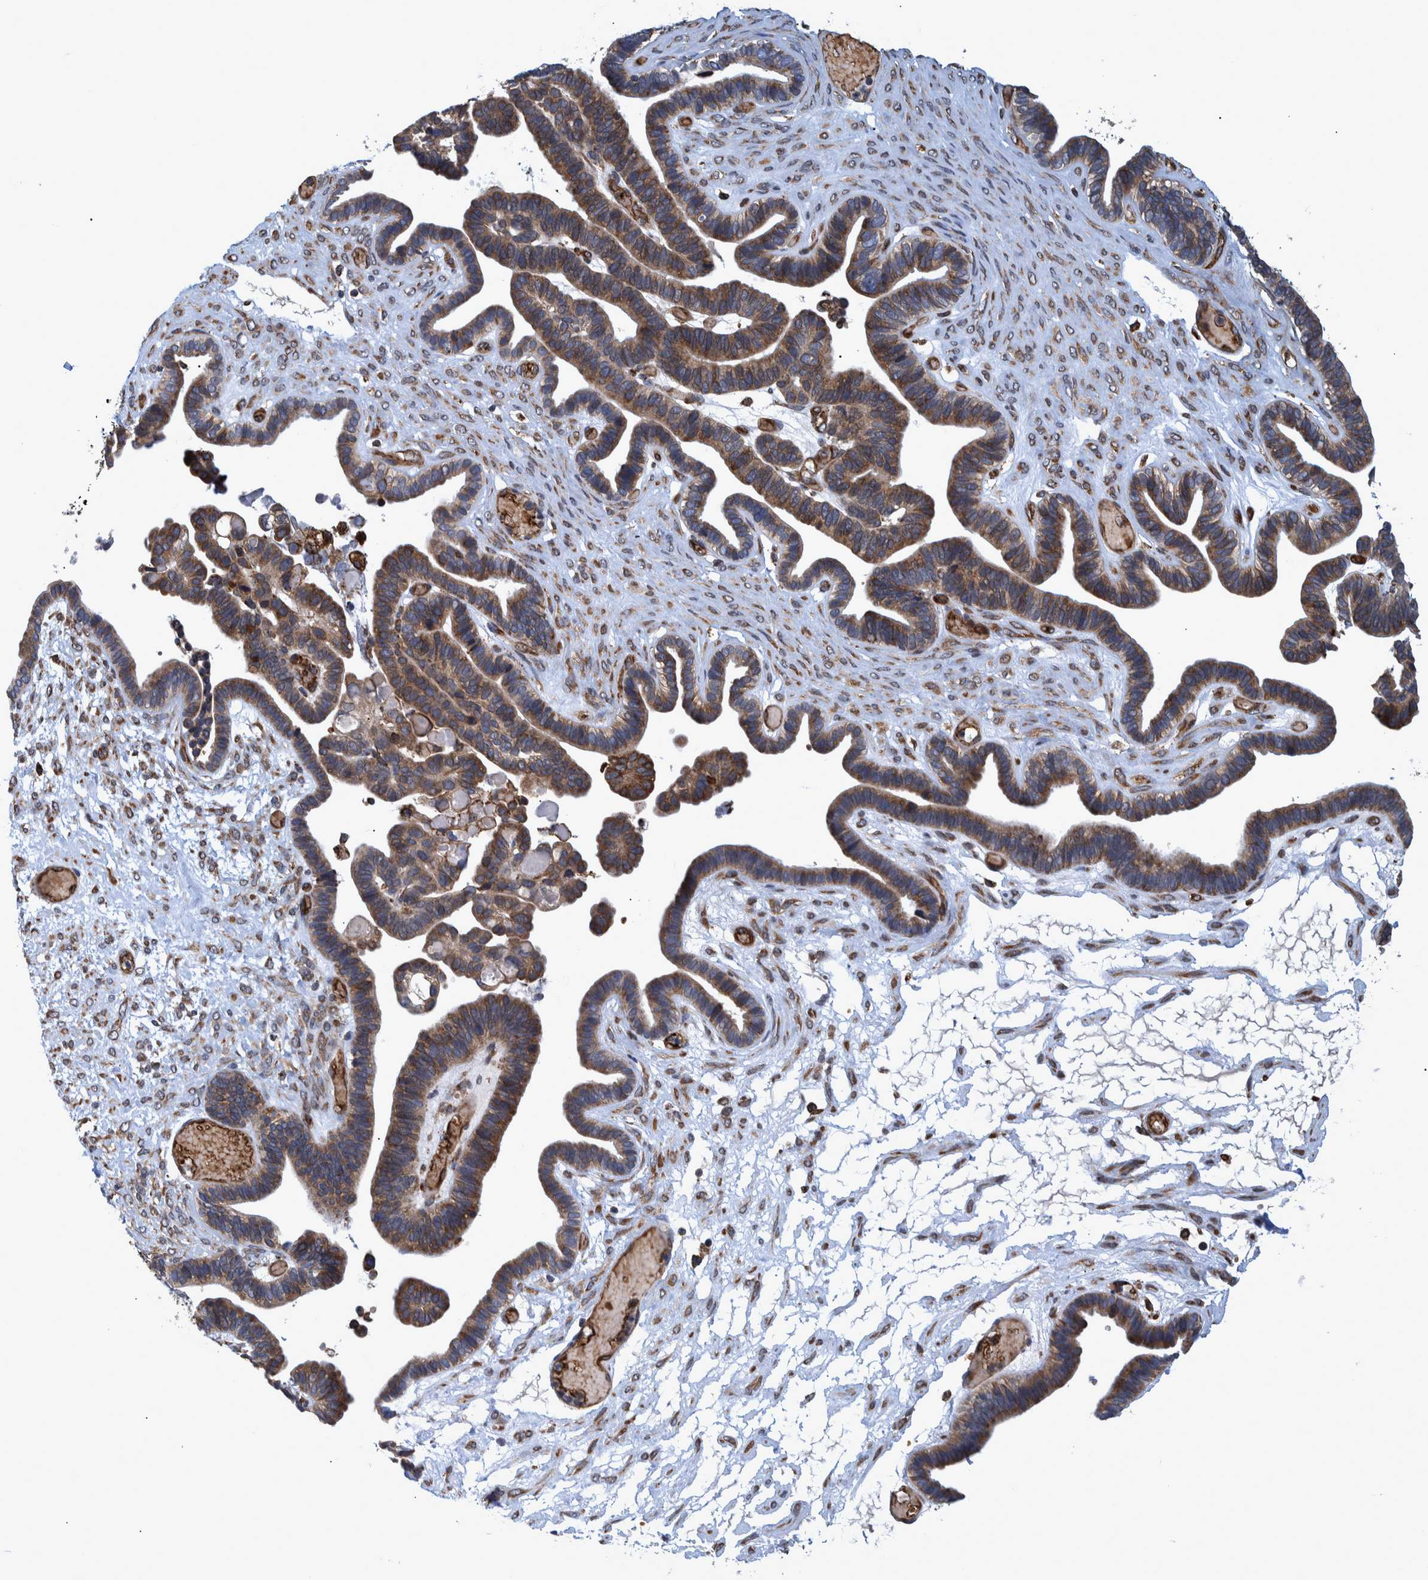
{"staining": {"intensity": "moderate", "quantity": ">75%", "location": "cytoplasmic/membranous"}, "tissue": "ovarian cancer", "cell_type": "Tumor cells", "image_type": "cancer", "snomed": [{"axis": "morphology", "description": "Cystadenocarcinoma, serous, NOS"}, {"axis": "topography", "description": "Ovary"}], "caption": "Immunohistochemistry of serous cystadenocarcinoma (ovarian) demonstrates medium levels of moderate cytoplasmic/membranous positivity in about >75% of tumor cells. (DAB (3,3'-diaminobenzidine) IHC with brightfield microscopy, high magnification).", "gene": "SPAG5", "patient": {"sex": "female", "age": 56}}